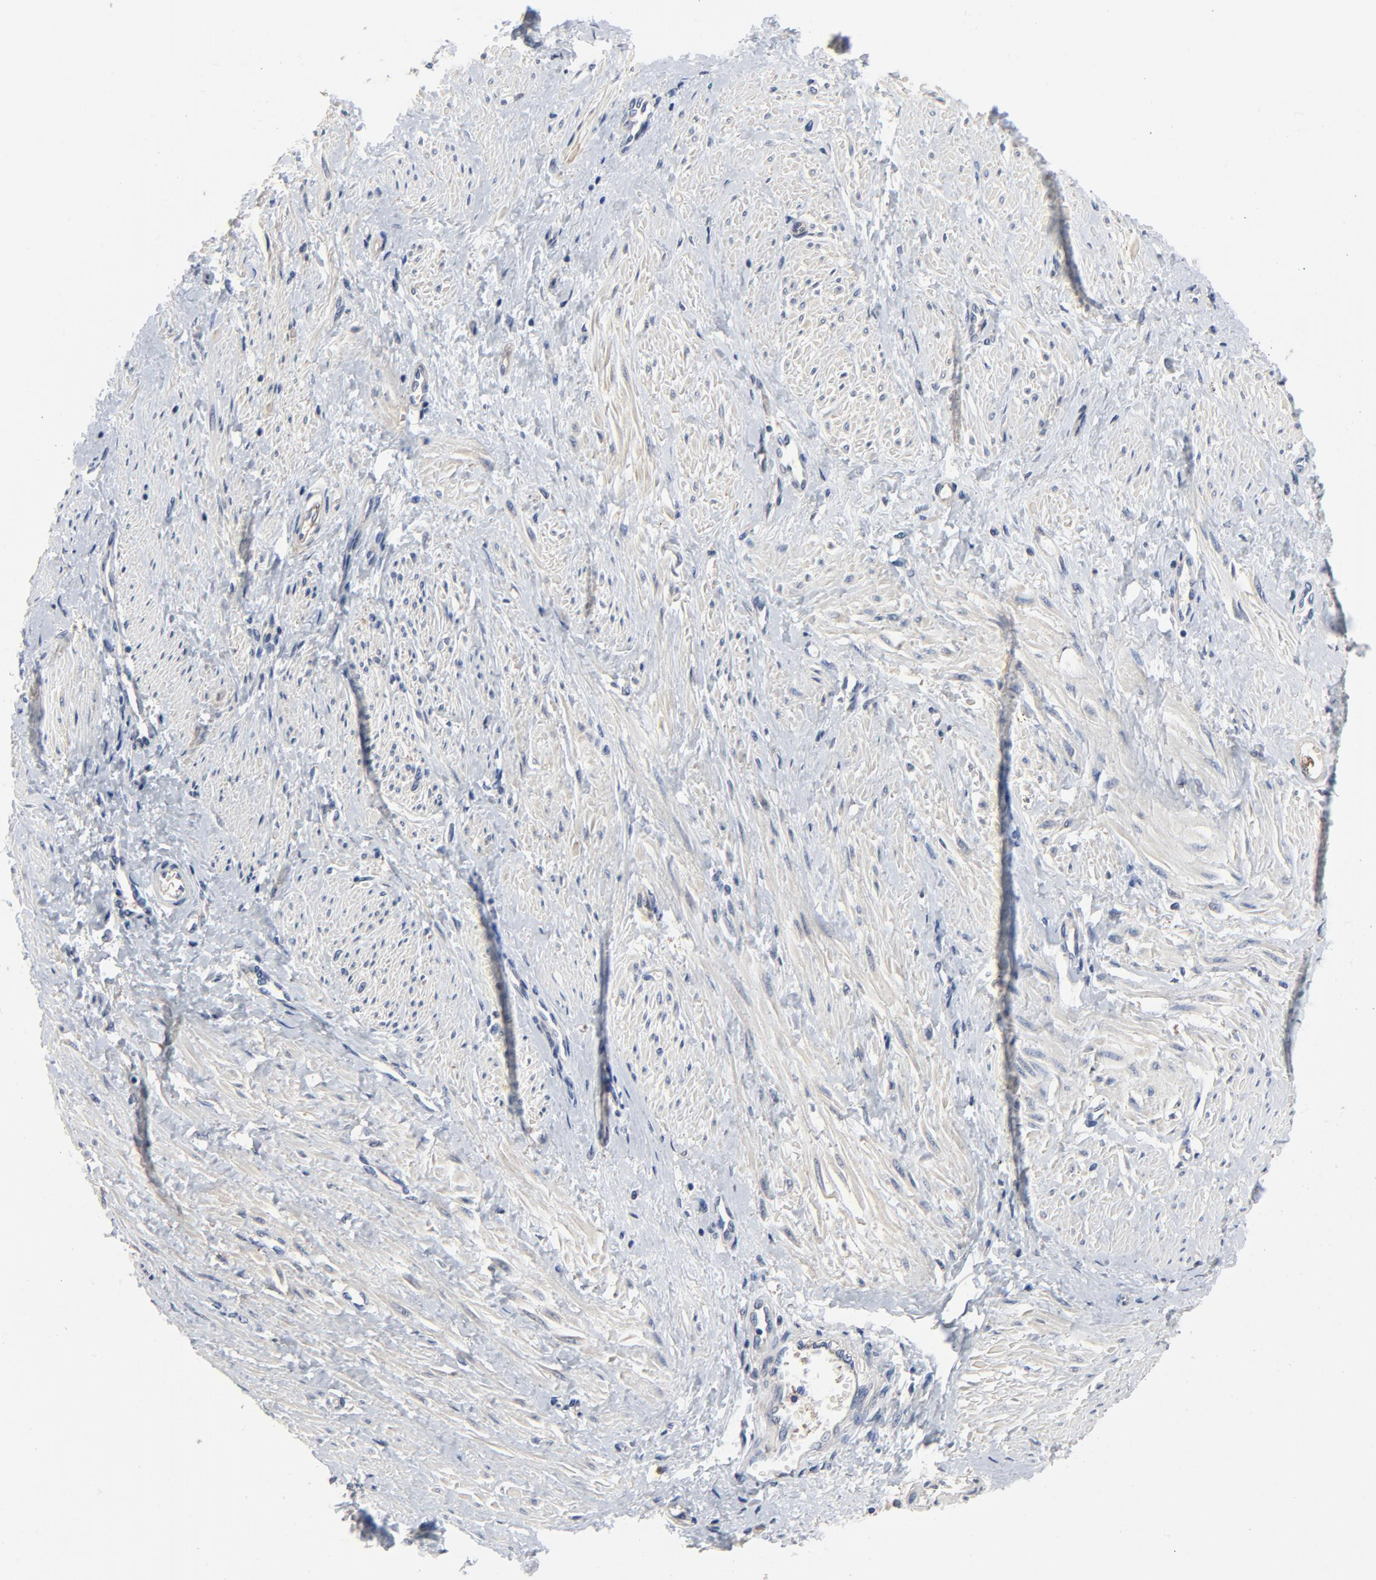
{"staining": {"intensity": "weak", "quantity": "<25%", "location": "cytoplasmic/membranous"}, "tissue": "smooth muscle", "cell_type": "Smooth muscle cells", "image_type": "normal", "snomed": [{"axis": "morphology", "description": "Normal tissue, NOS"}, {"axis": "topography", "description": "Smooth muscle"}, {"axis": "topography", "description": "Uterus"}], "caption": "Immunohistochemistry histopathology image of unremarkable smooth muscle stained for a protein (brown), which demonstrates no positivity in smooth muscle cells. The staining is performed using DAB brown chromogen with nuclei counter-stained in using hematoxylin.", "gene": "DYNLT3", "patient": {"sex": "female", "age": 39}}